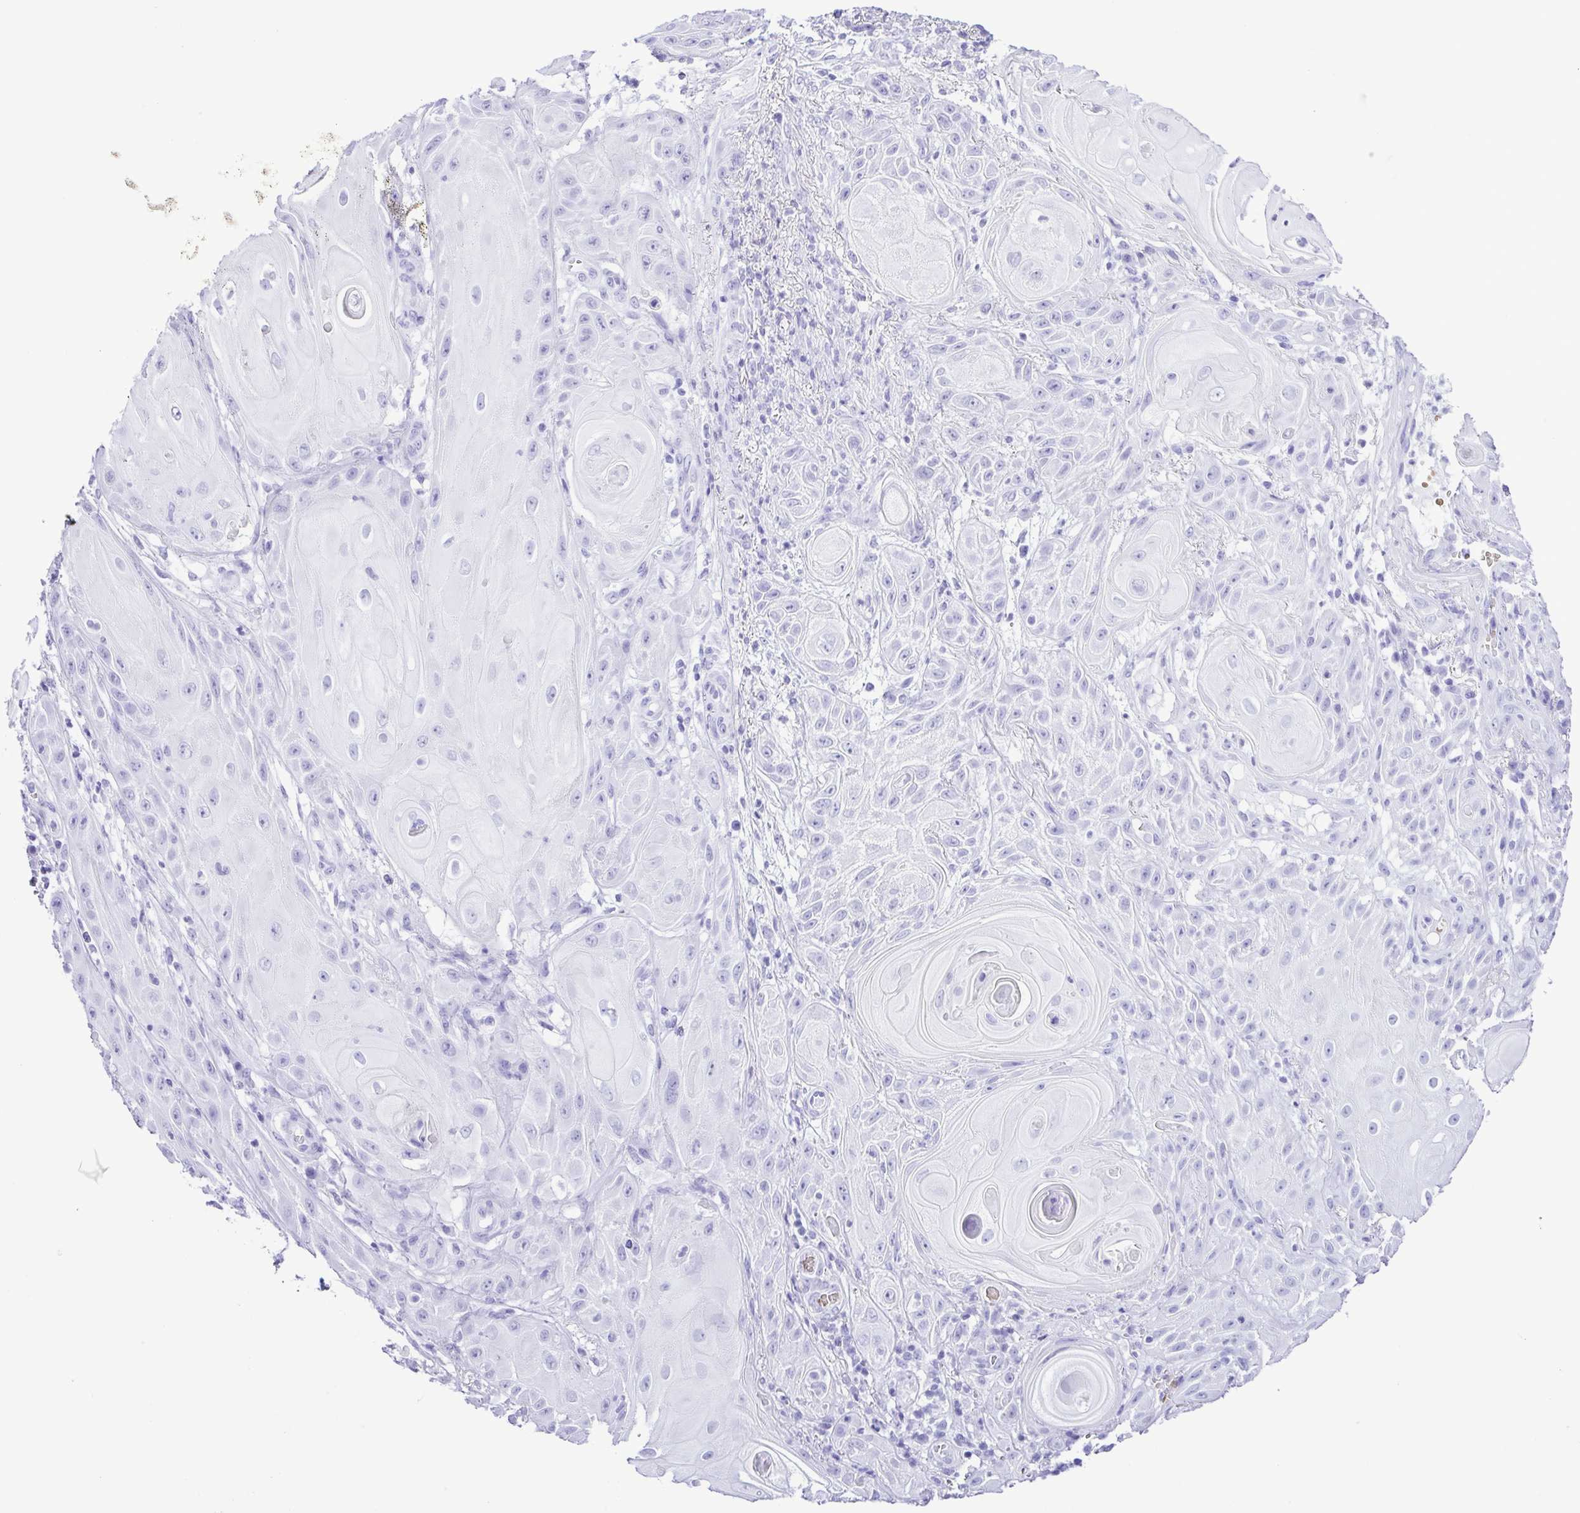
{"staining": {"intensity": "negative", "quantity": "none", "location": "none"}, "tissue": "skin cancer", "cell_type": "Tumor cells", "image_type": "cancer", "snomed": [{"axis": "morphology", "description": "Squamous cell carcinoma, NOS"}, {"axis": "topography", "description": "Skin"}], "caption": "Histopathology image shows no significant protein positivity in tumor cells of squamous cell carcinoma (skin).", "gene": "SYT1", "patient": {"sex": "male", "age": 62}}